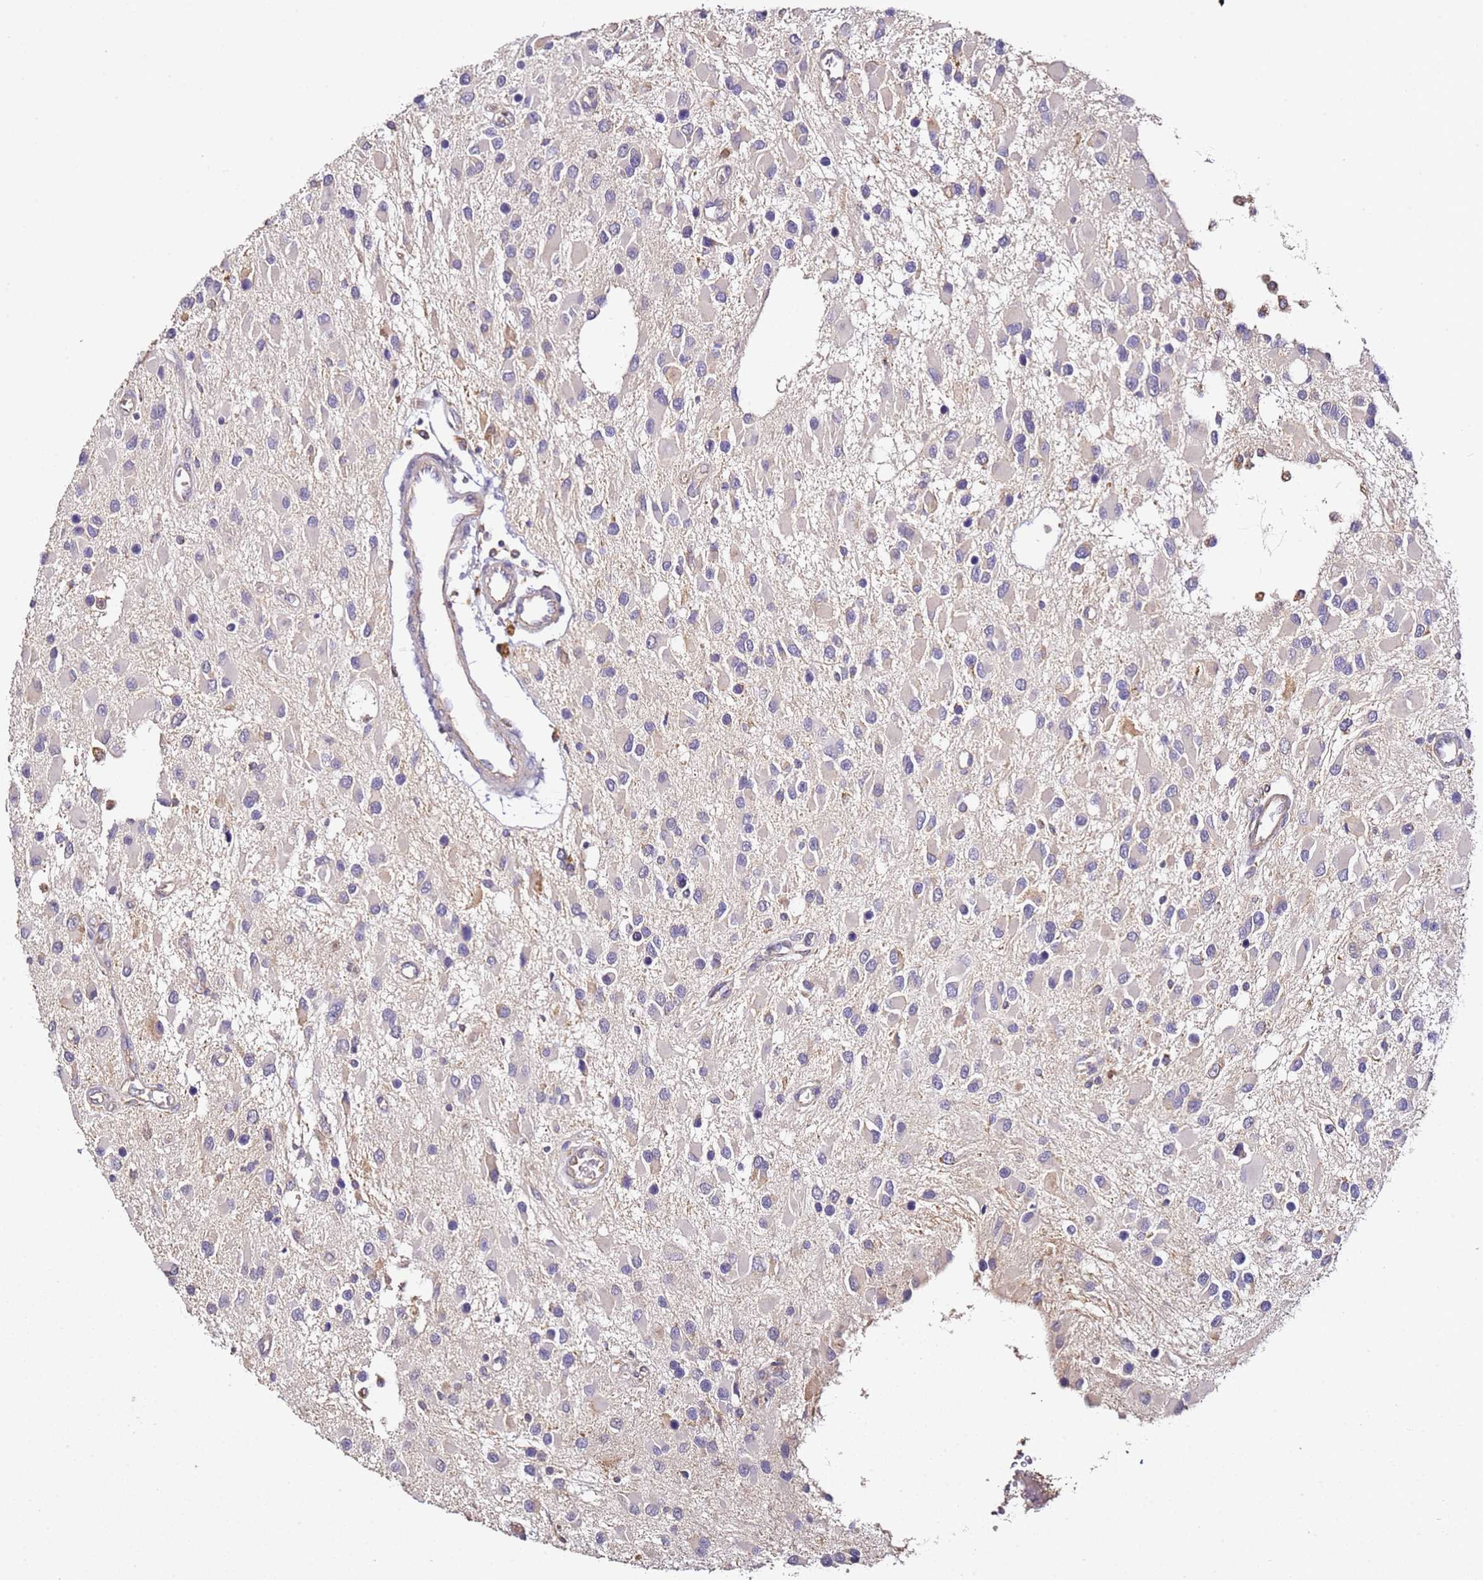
{"staining": {"intensity": "negative", "quantity": "none", "location": "none"}, "tissue": "glioma", "cell_type": "Tumor cells", "image_type": "cancer", "snomed": [{"axis": "morphology", "description": "Glioma, malignant, High grade"}, {"axis": "topography", "description": "Brain"}], "caption": "Histopathology image shows no protein expression in tumor cells of malignant glioma (high-grade) tissue.", "gene": "OR2B11", "patient": {"sex": "male", "age": 53}}